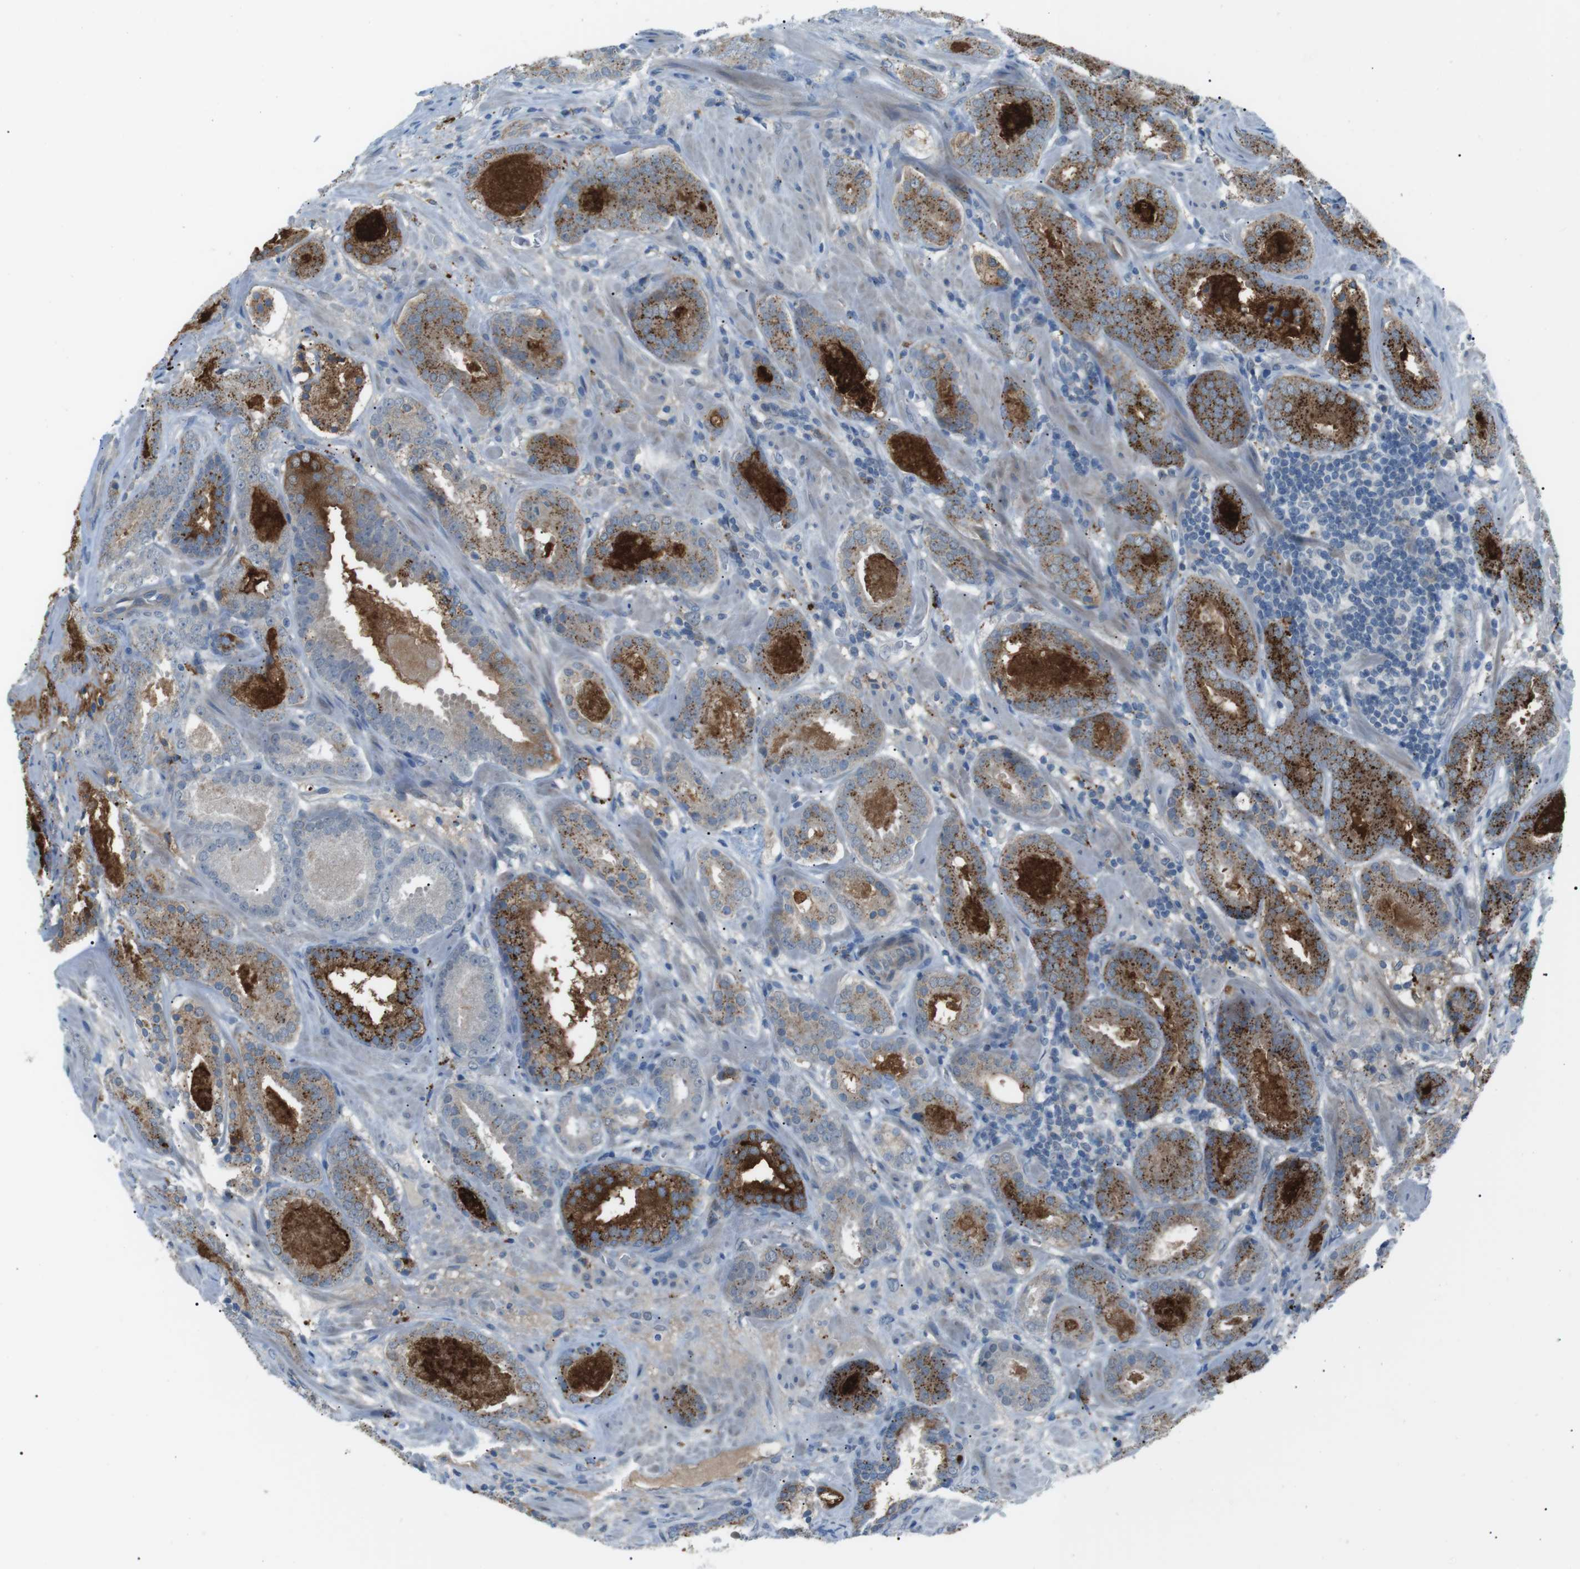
{"staining": {"intensity": "moderate", "quantity": ">75%", "location": "cytoplasmic/membranous"}, "tissue": "prostate cancer", "cell_type": "Tumor cells", "image_type": "cancer", "snomed": [{"axis": "morphology", "description": "Adenocarcinoma, Low grade"}, {"axis": "topography", "description": "Prostate"}], "caption": "Approximately >75% of tumor cells in human prostate adenocarcinoma (low-grade) display moderate cytoplasmic/membranous protein expression as visualized by brown immunohistochemical staining.", "gene": "B4GALNT2", "patient": {"sex": "male", "age": 69}}